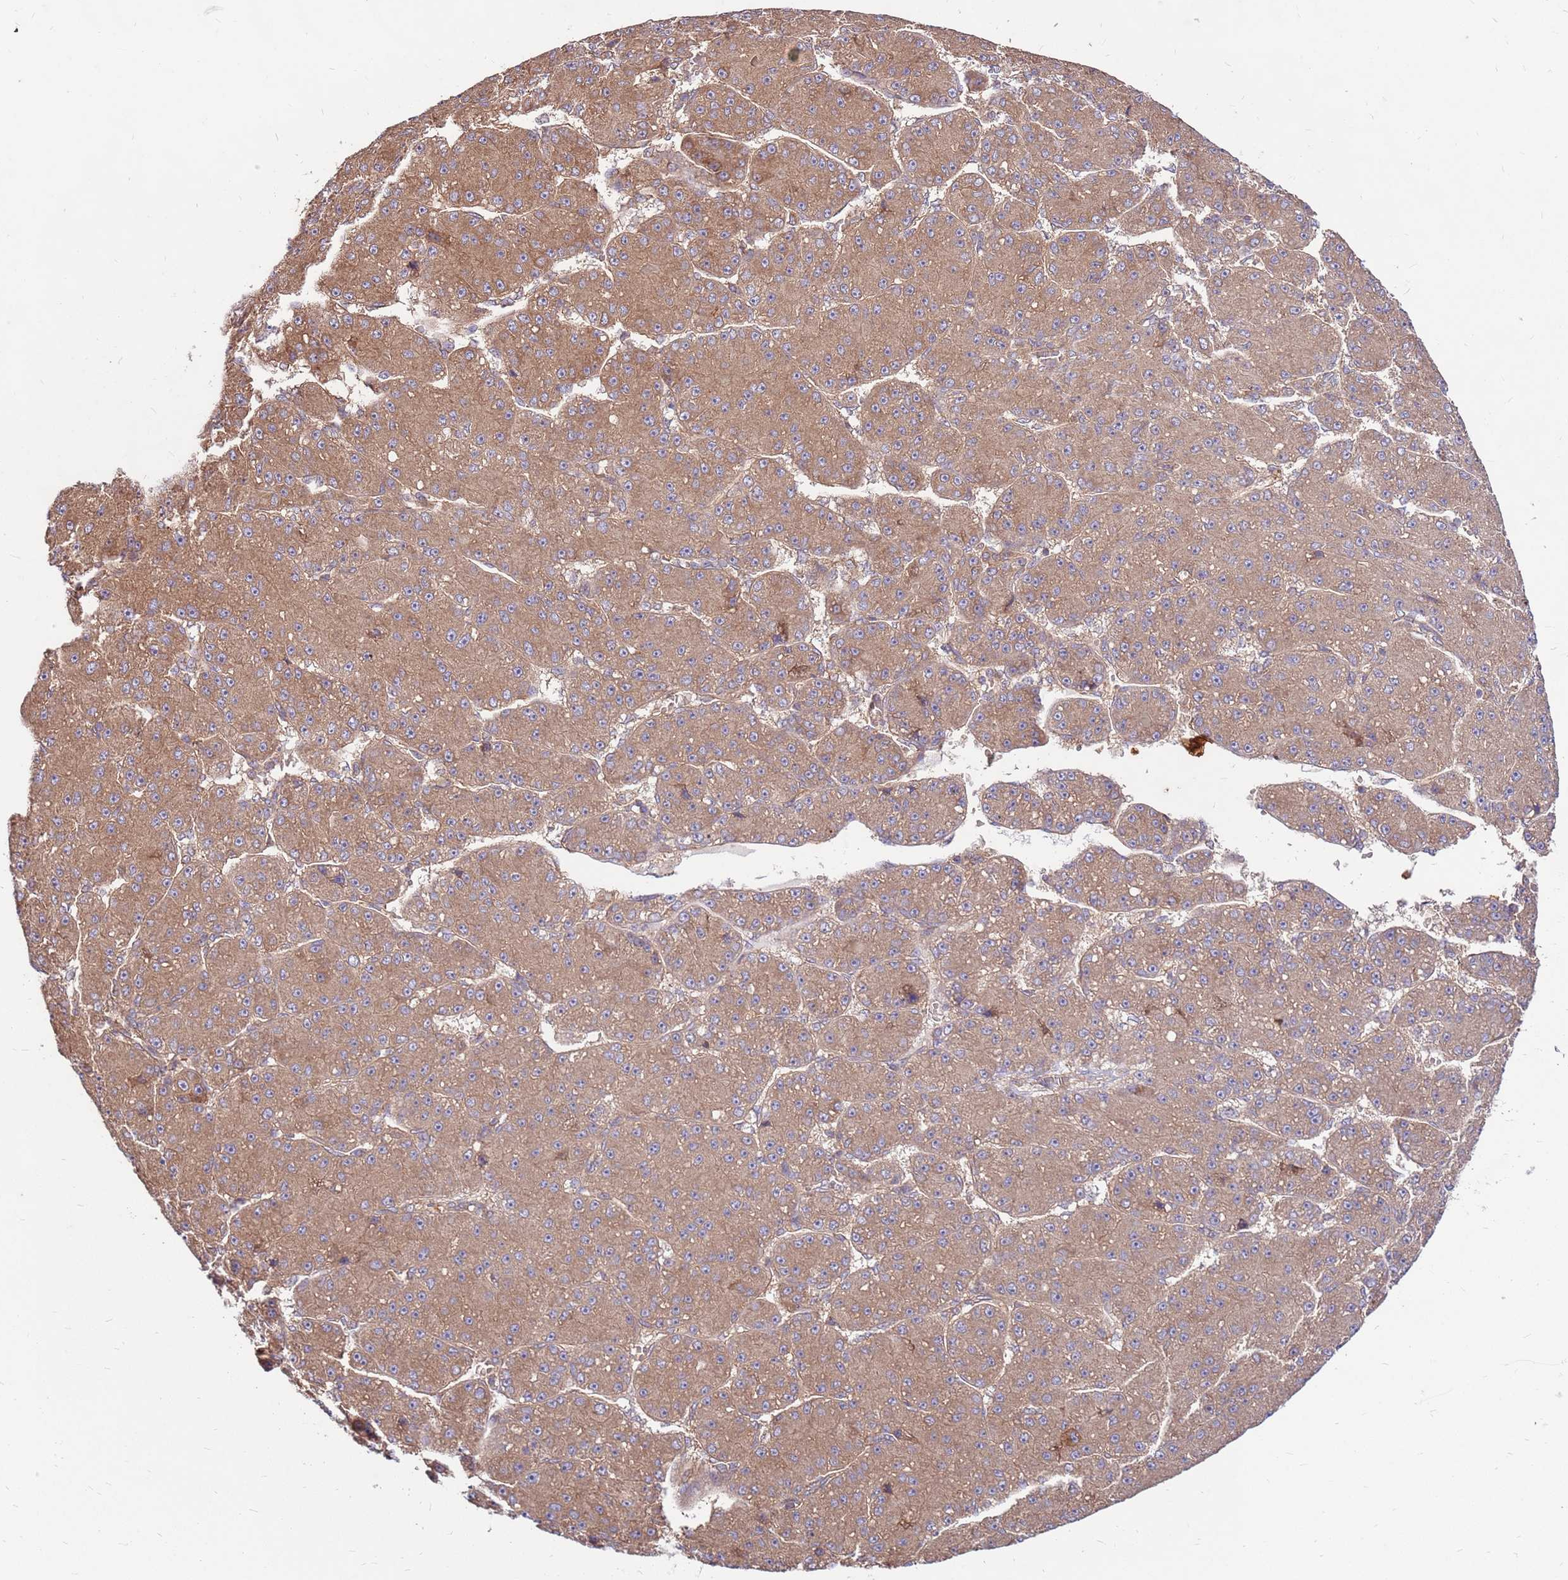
{"staining": {"intensity": "moderate", "quantity": ">75%", "location": "cytoplasmic/membranous"}, "tissue": "liver cancer", "cell_type": "Tumor cells", "image_type": "cancer", "snomed": [{"axis": "morphology", "description": "Carcinoma, Hepatocellular, NOS"}, {"axis": "topography", "description": "Liver"}], "caption": "Protein staining of liver cancer (hepatocellular carcinoma) tissue exhibits moderate cytoplasmic/membranous positivity in about >75% of tumor cells. (IHC, brightfield microscopy, high magnification).", "gene": "SLC44A5", "patient": {"sex": "male", "age": 67}}